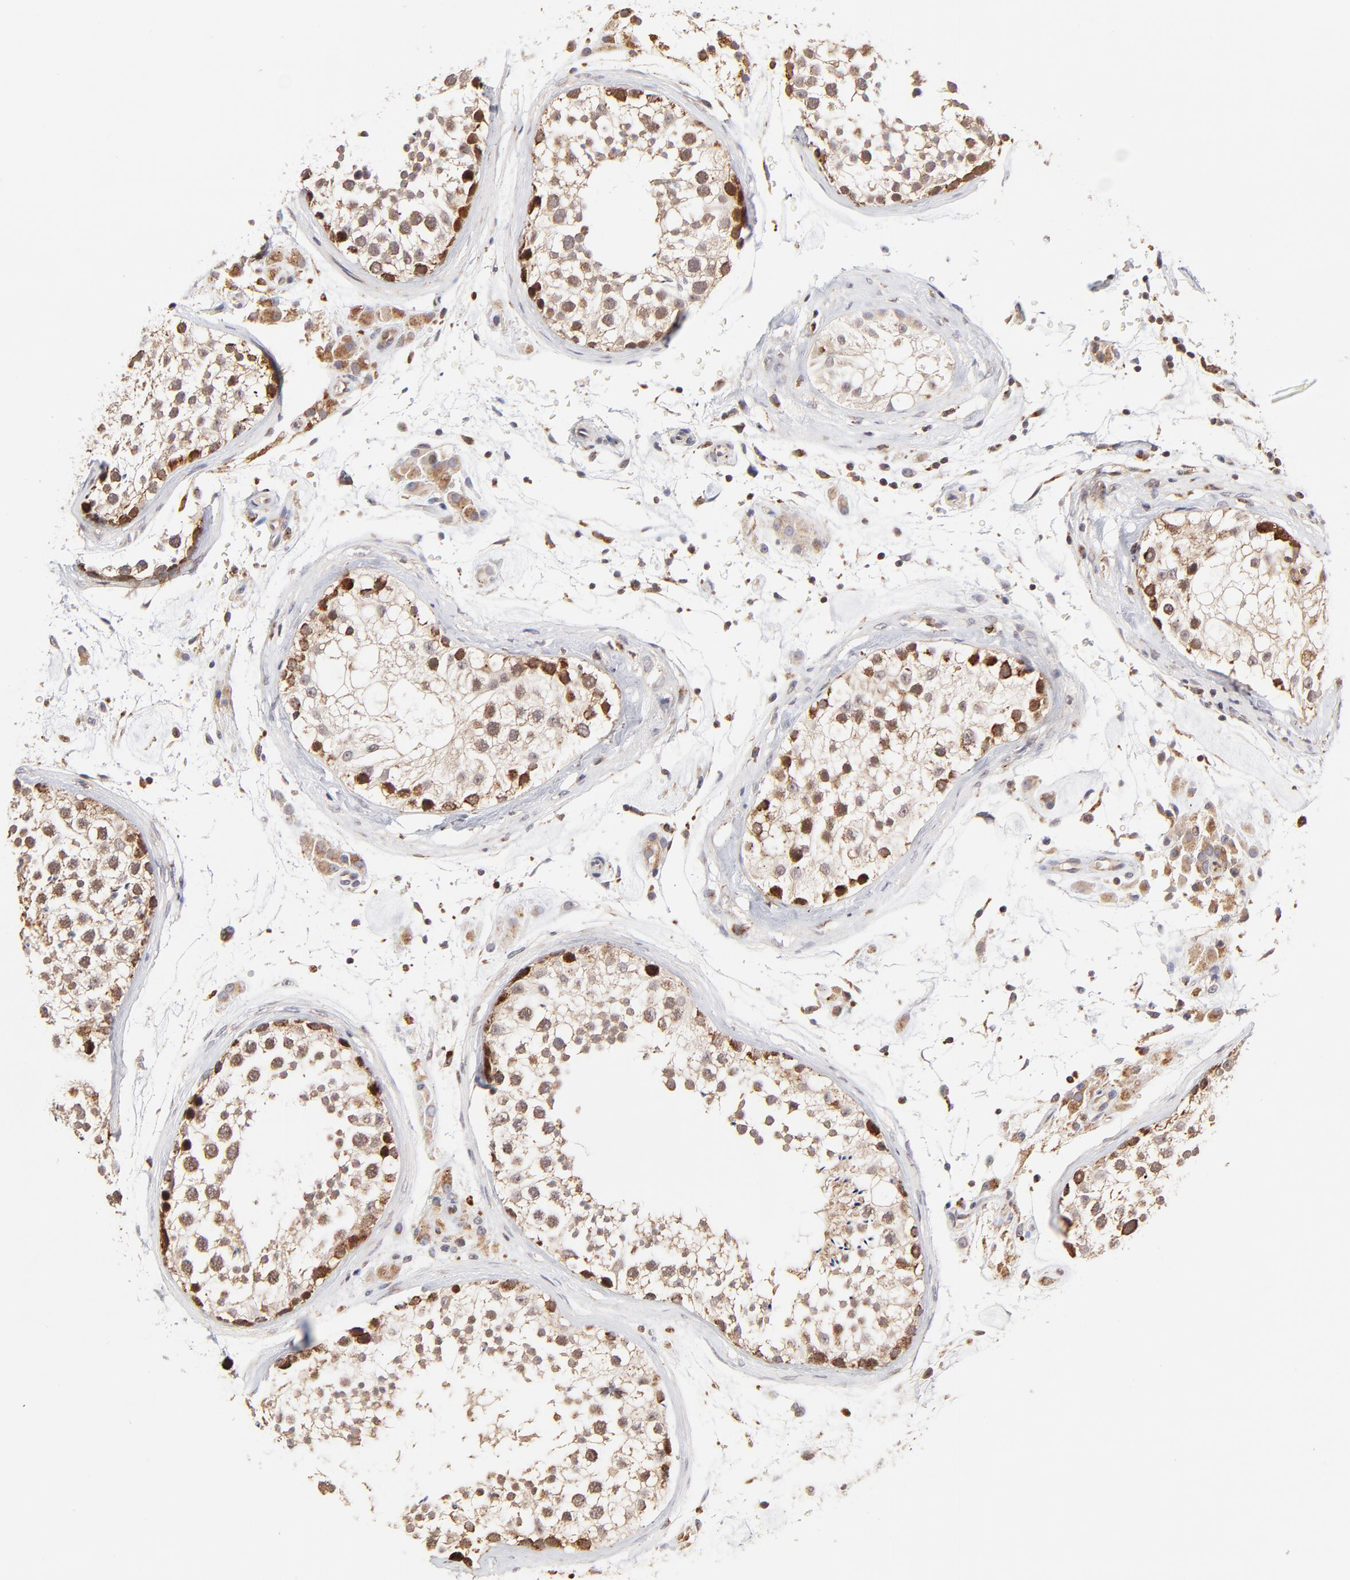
{"staining": {"intensity": "moderate", "quantity": ">75%", "location": "cytoplasmic/membranous"}, "tissue": "testis", "cell_type": "Cells in seminiferous ducts", "image_type": "normal", "snomed": [{"axis": "morphology", "description": "Normal tissue, NOS"}, {"axis": "topography", "description": "Testis"}], "caption": "This image exhibits unremarkable testis stained with immunohistochemistry (IHC) to label a protein in brown. The cytoplasmic/membranous of cells in seminiferous ducts show moderate positivity for the protein. Nuclei are counter-stained blue.", "gene": "MAP2K7", "patient": {"sex": "male", "age": 46}}